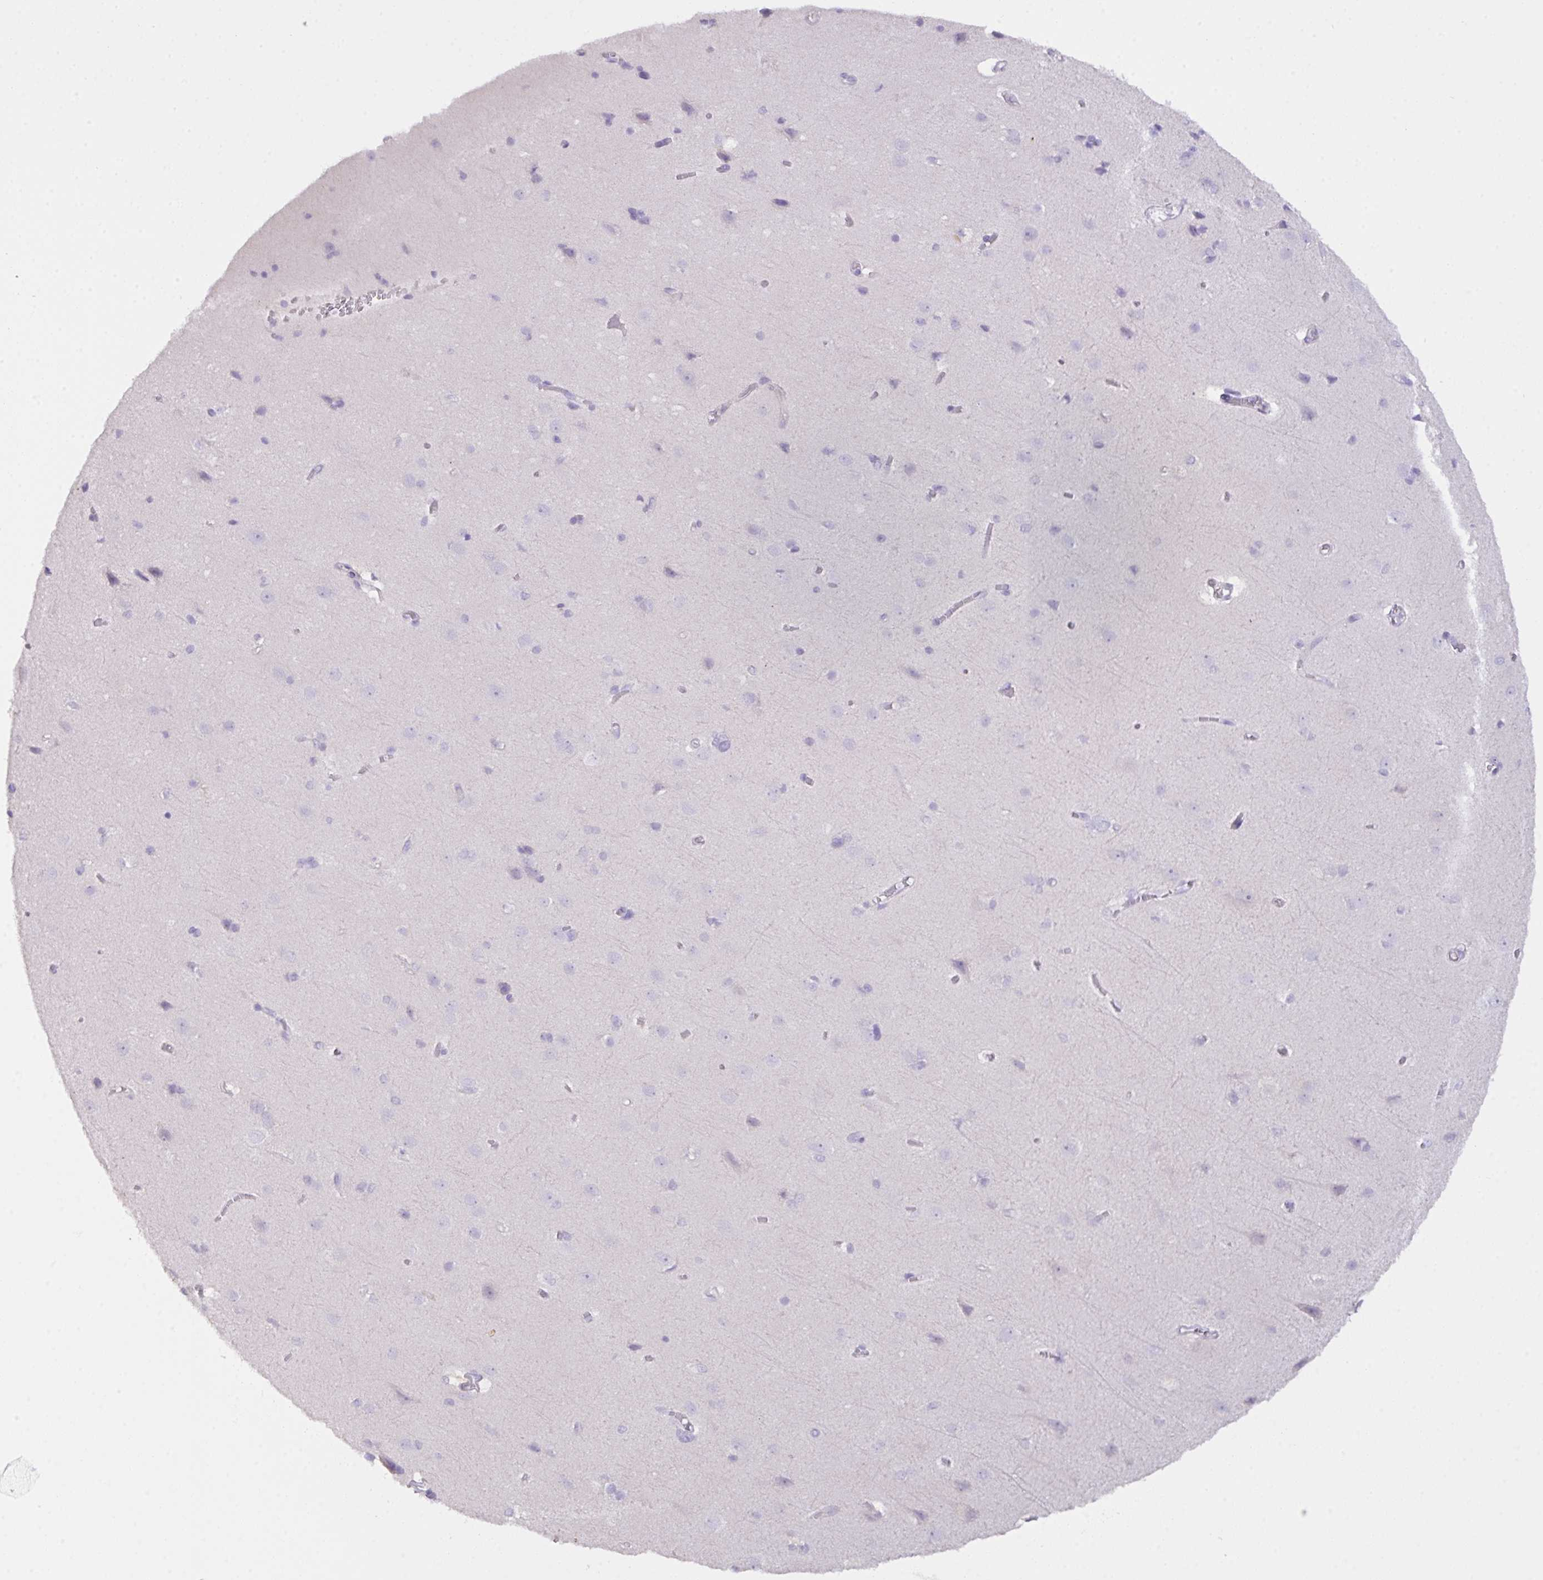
{"staining": {"intensity": "negative", "quantity": "none", "location": "none"}, "tissue": "cerebral cortex", "cell_type": "Endothelial cells", "image_type": "normal", "snomed": [{"axis": "morphology", "description": "Normal tissue, NOS"}, {"axis": "topography", "description": "Cerebral cortex"}], "caption": "A high-resolution image shows IHC staining of normal cerebral cortex, which demonstrates no significant staining in endothelial cells.", "gene": "CST11", "patient": {"sex": "male", "age": 37}}